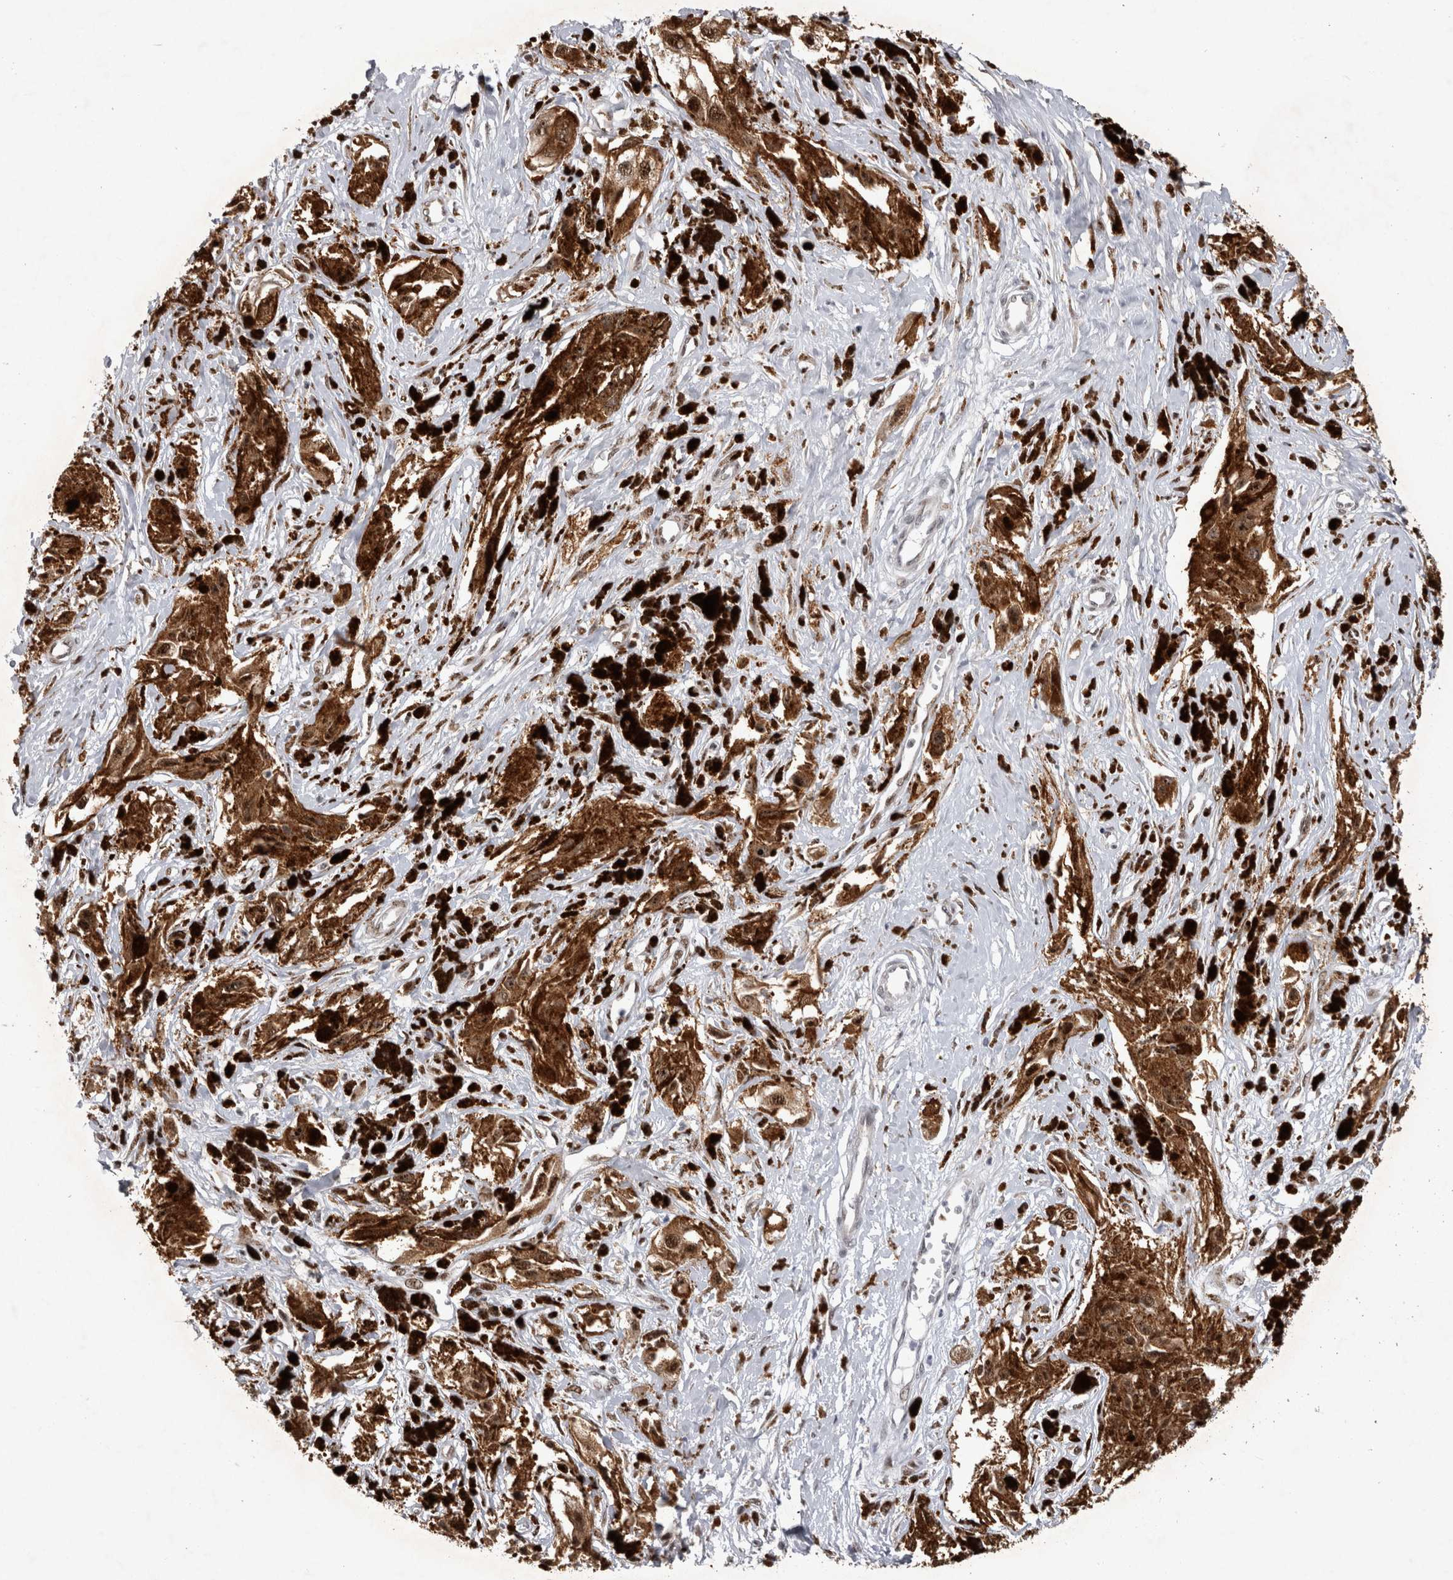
{"staining": {"intensity": "moderate", "quantity": ">75%", "location": "cytoplasmic/membranous,nuclear"}, "tissue": "melanoma", "cell_type": "Tumor cells", "image_type": "cancer", "snomed": [{"axis": "morphology", "description": "Malignant melanoma, NOS"}, {"axis": "topography", "description": "Skin"}], "caption": "A brown stain labels moderate cytoplasmic/membranous and nuclear expression of a protein in human malignant melanoma tumor cells. The staining is performed using DAB (3,3'-diaminobenzidine) brown chromogen to label protein expression. The nuclei are counter-stained blue using hematoxylin.", "gene": "IFI44", "patient": {"sex": "male", "age": 88}}